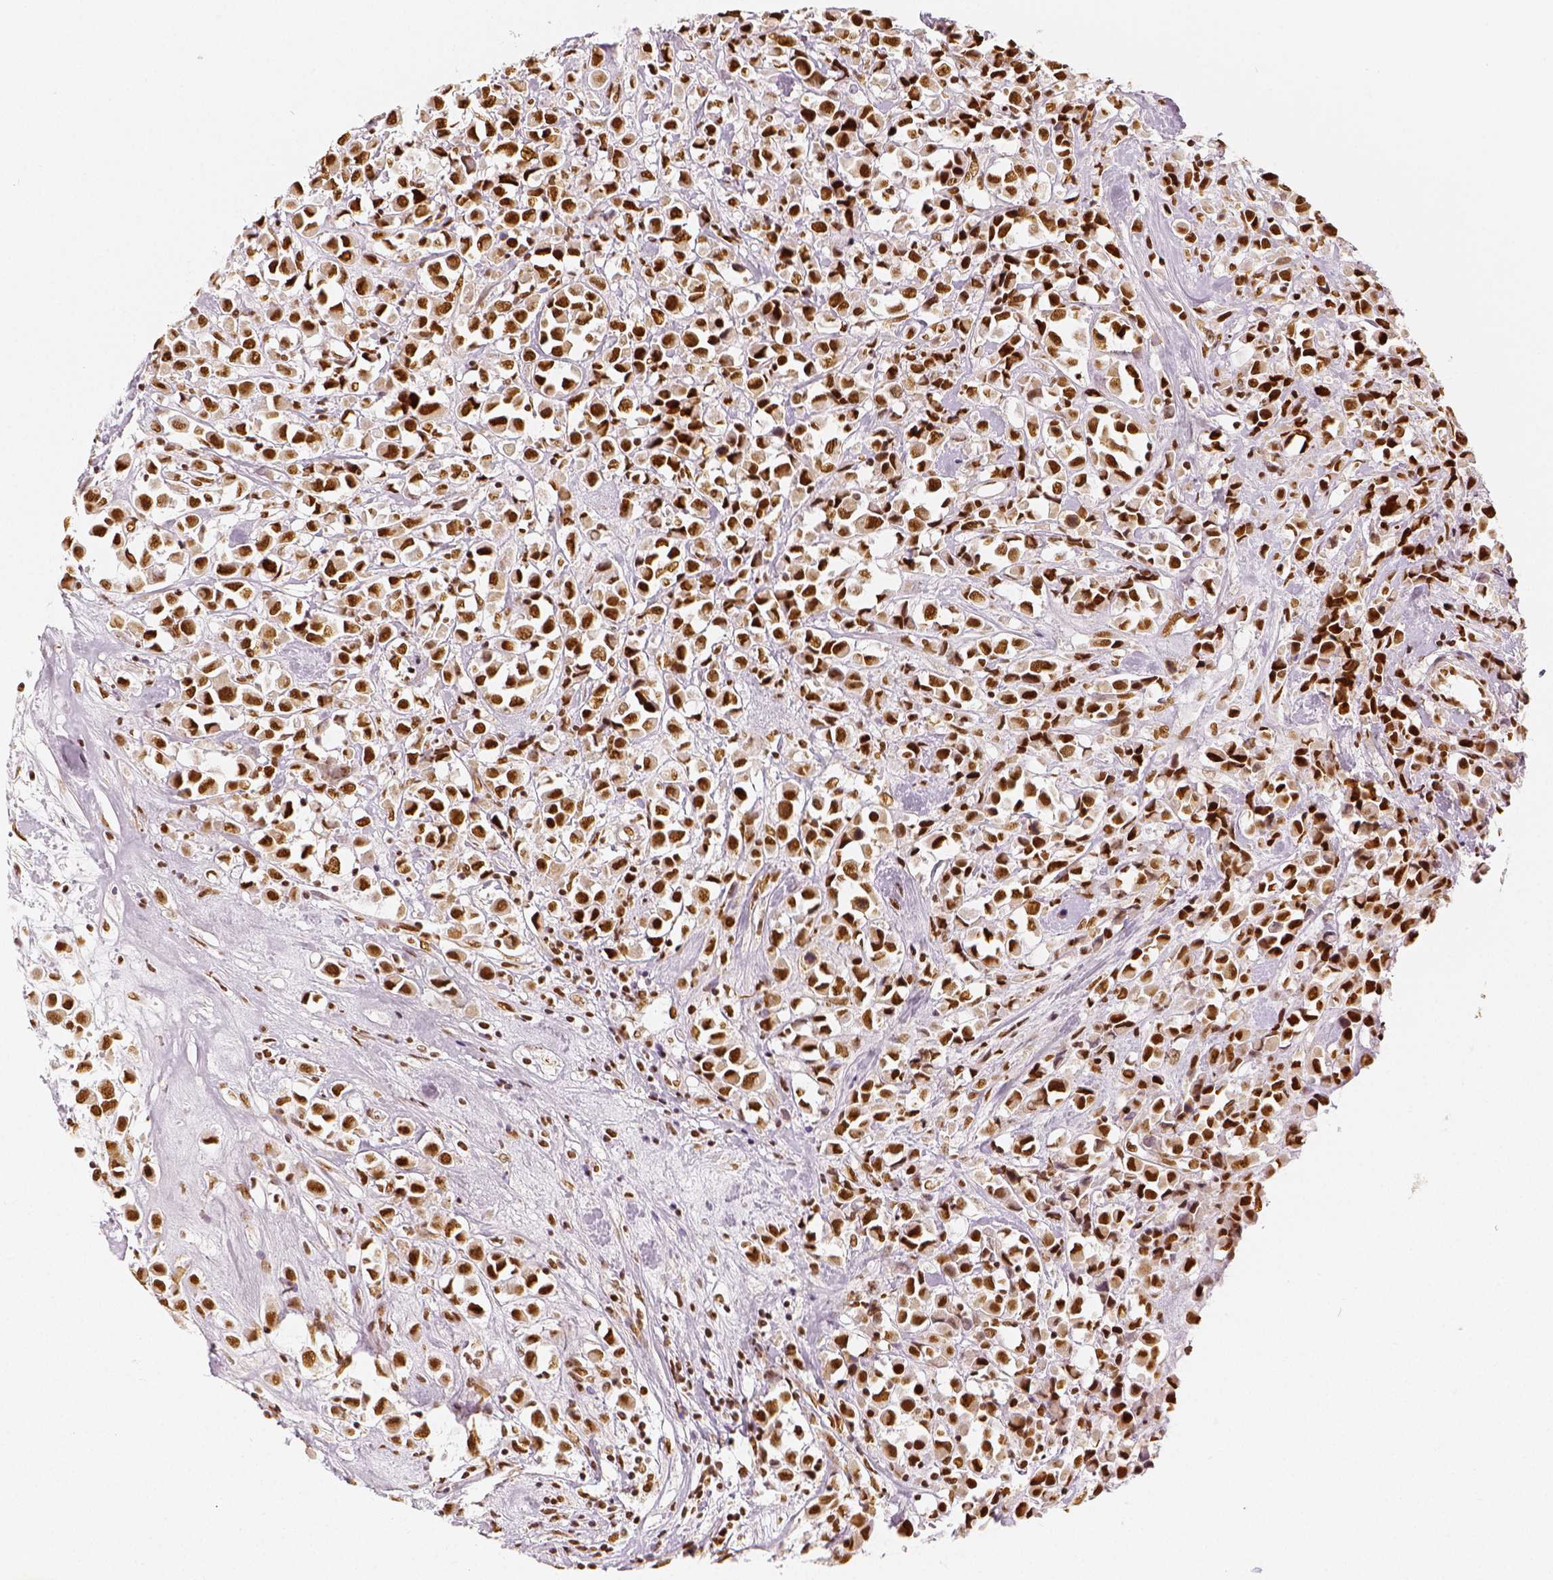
{"staining": {"intensity": "strong", "quantity": ">75%", "location": "nuclear"}, "tissue": "breast cancer", "cell_type": "Tumor cells", "image_type": "cancer", "snomed": [{"axis": "morphology", "description": "Duct carcinoma"}, {"axis": "topography", "description": "Breast"}], "caption": "Invasive ductal carcinoma (breast) tissue exhibits strong nuclear expression in approximately >75% of tumor cells, visualized by immunohistochemistry.", "gene": "KDM5B", "patient": {"sex": "female", "age": 61}}